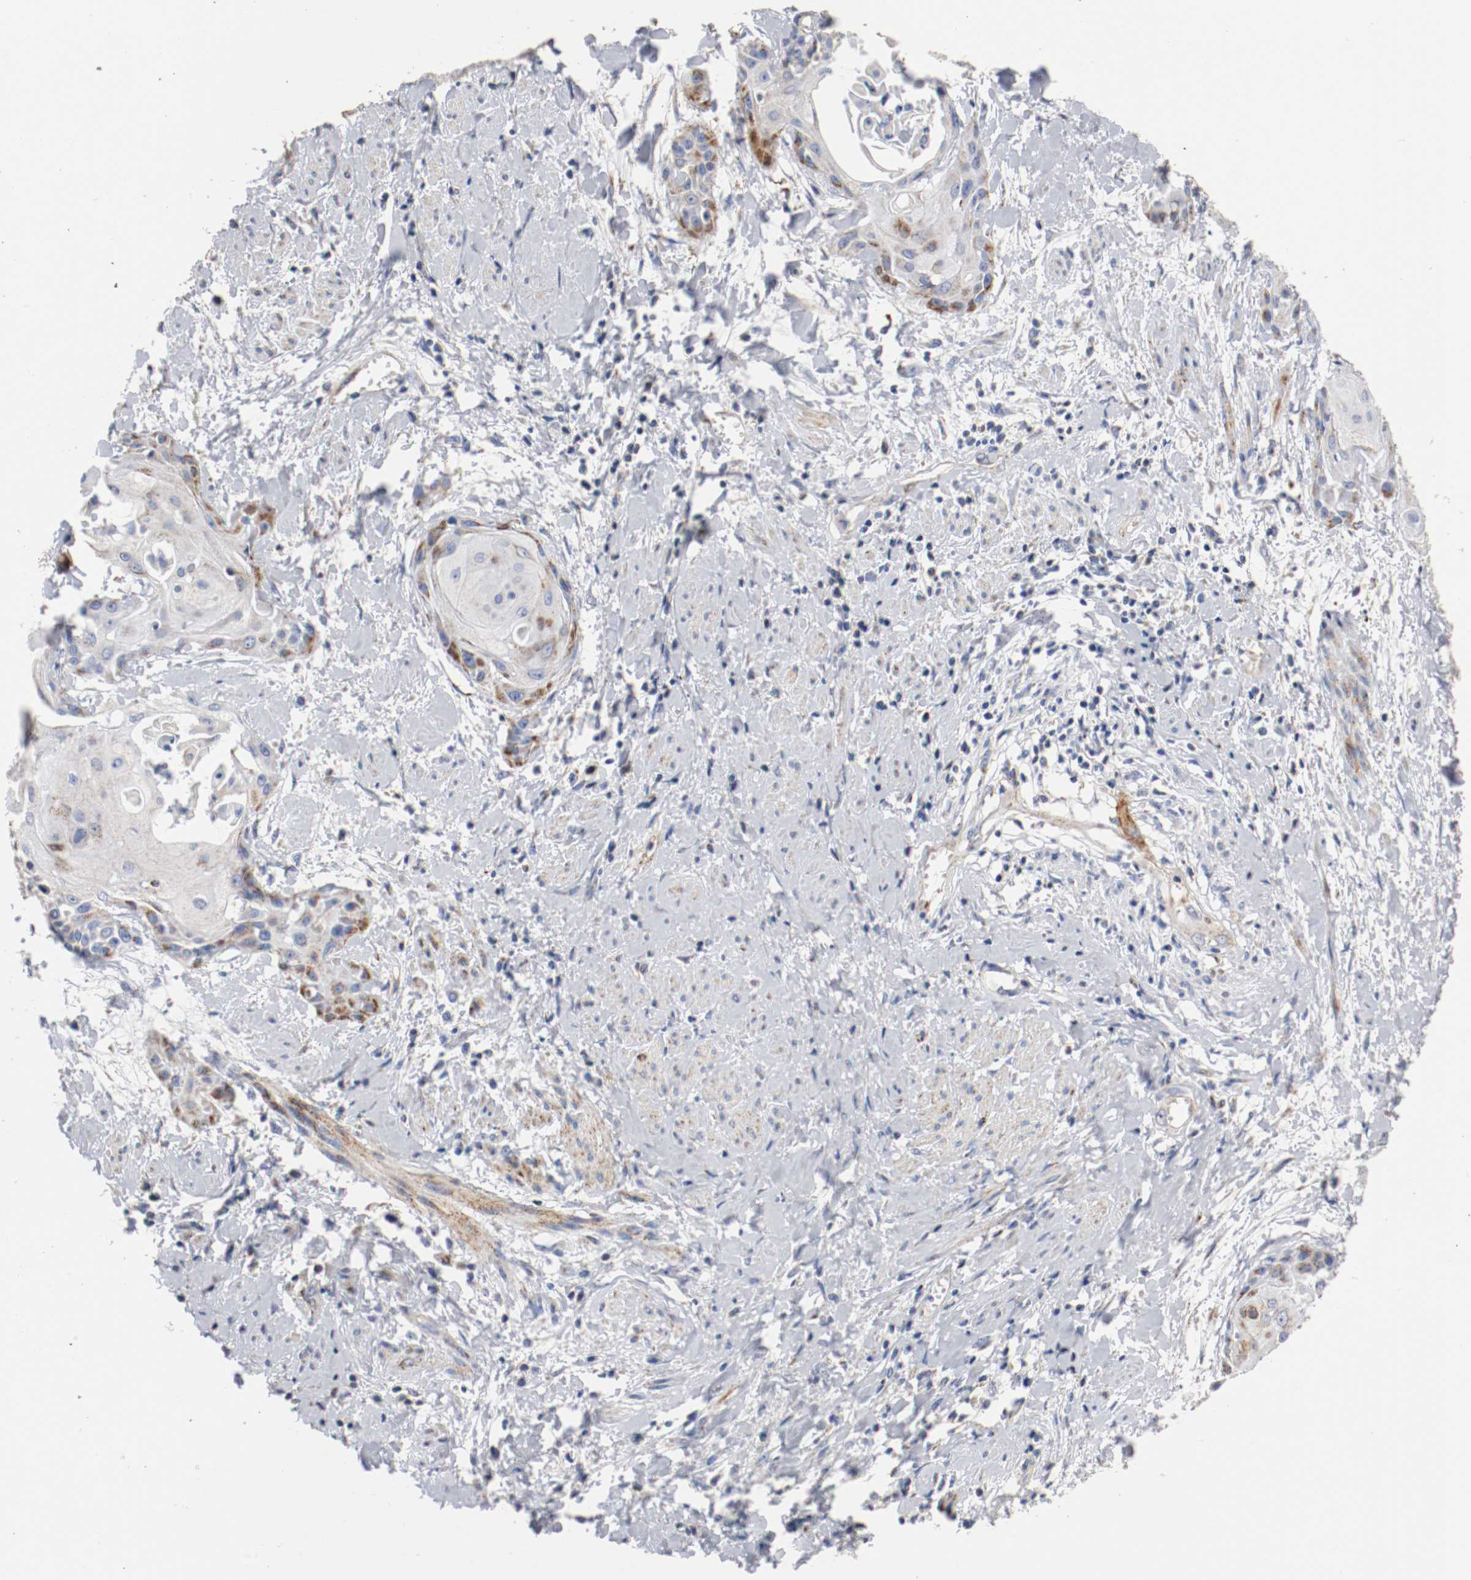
{"staining": {"intensity": "moderate", "quantity": "25%-75%", "location": "cytoplasmic/membranous"}, "tissue": "cervical cancer", "cell_type": "Tumor cells", "image_type": "cancer", "snomed": [{"axis": "morphology", "description": "Squamous cell carcinoma, NOS"}, {"axis": "topography", "description": "Cervix"}], "caption": "Tumor cells exhibit moderate cytoplasmic/membranous expression in approximately 25%-75% of cells in squamous cell carcinoma (cervical).", "gene": "TUBD1", "patient": {"sex": "female", "age": 57}}